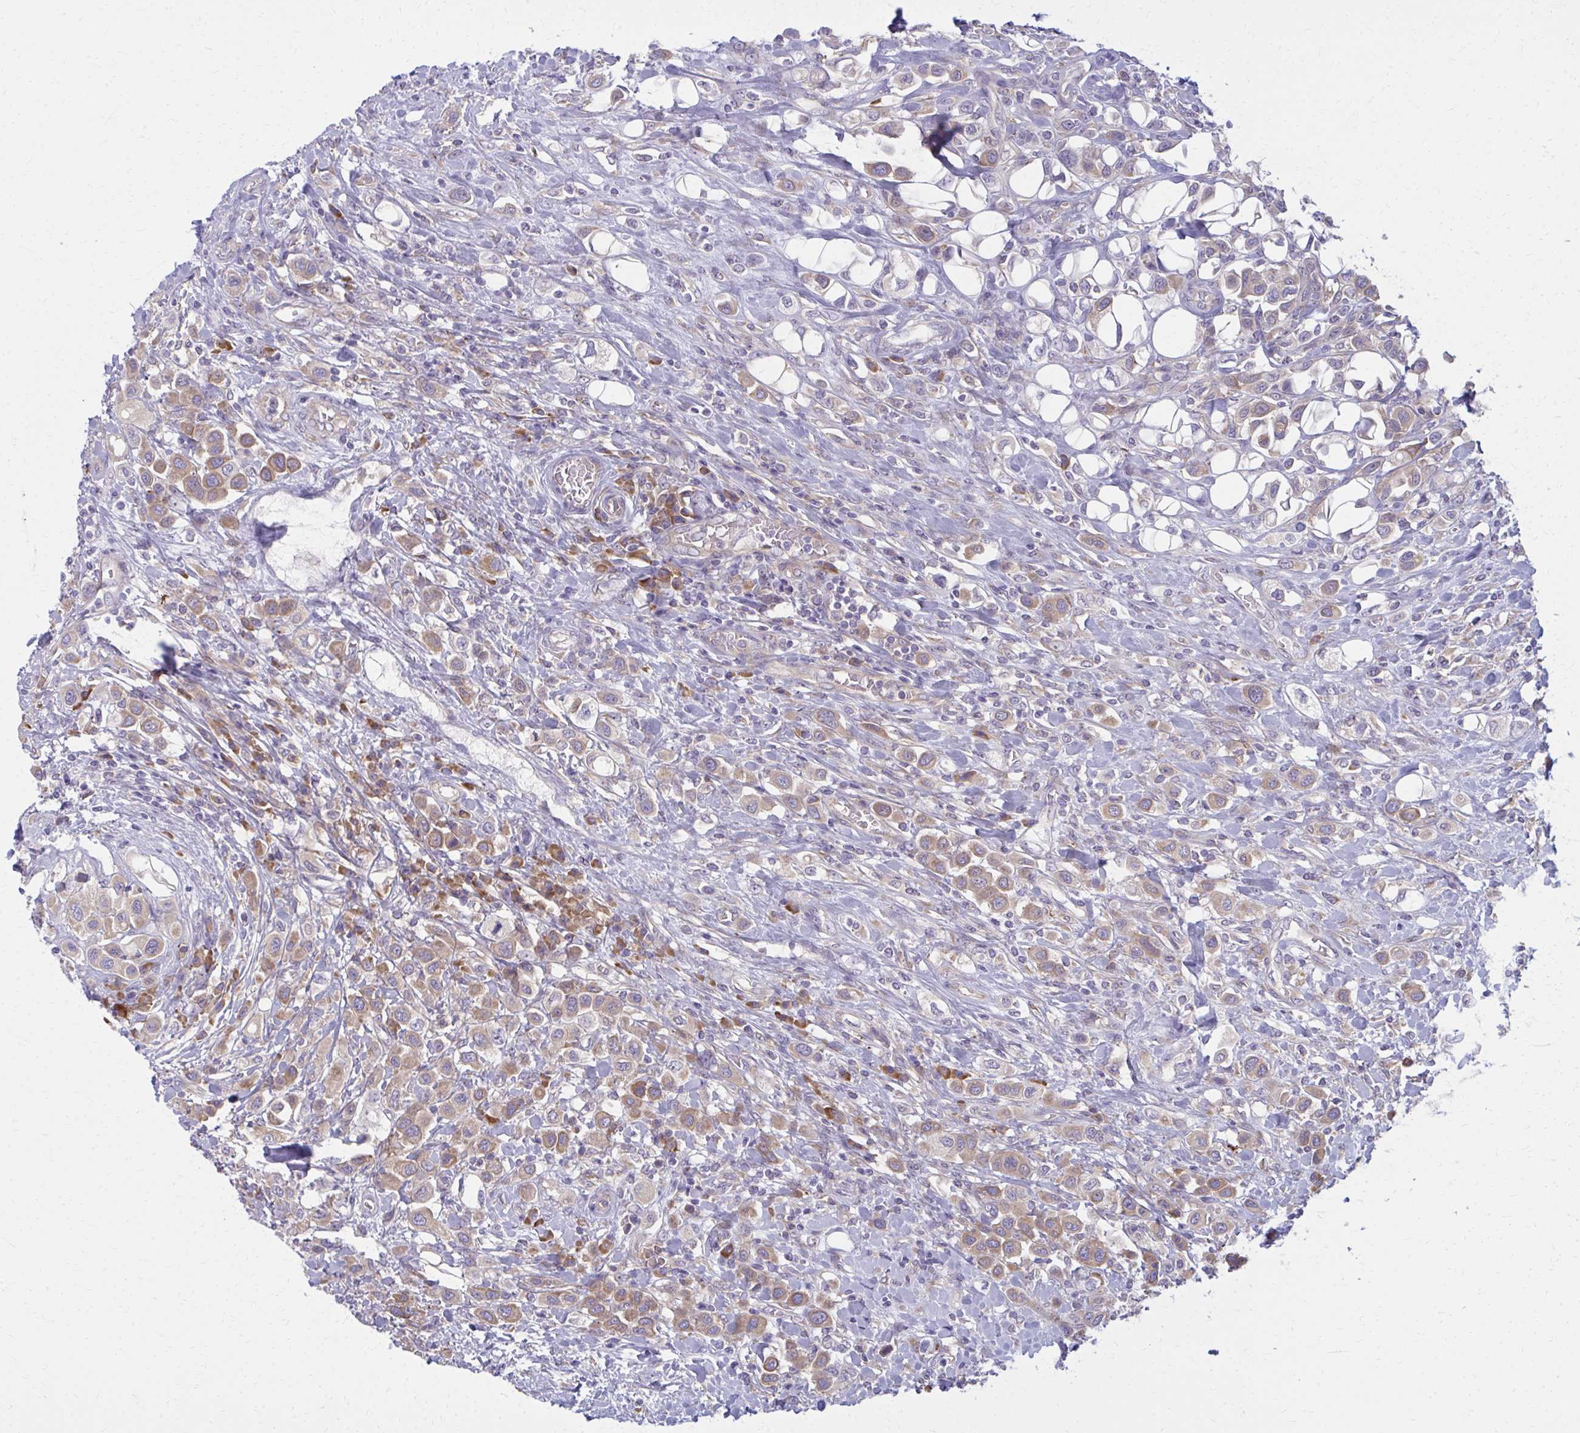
{"staining": {"intensity": "moderate", "quantity": ">75%", "location": "cytoplasmic/membranous"}, "tissue": "urothelial cancer", "cell_type": "Tumor cells", "image_type": "cancer", "snomed": [{"axis": "morphology", "description": "Urothelial carcinoma, High grade"}, {"axis": "topography", "description": "Urinary bladder"}], "caption": "Human high-grade urothelial carcinoma stained for a protein (brown) exhibits moderate cytoplasmic/membranous positive staining in approximately >75% of tumor cells.", "gene": "CEMP1", "patient": {"sex": "male", "age": 50}}